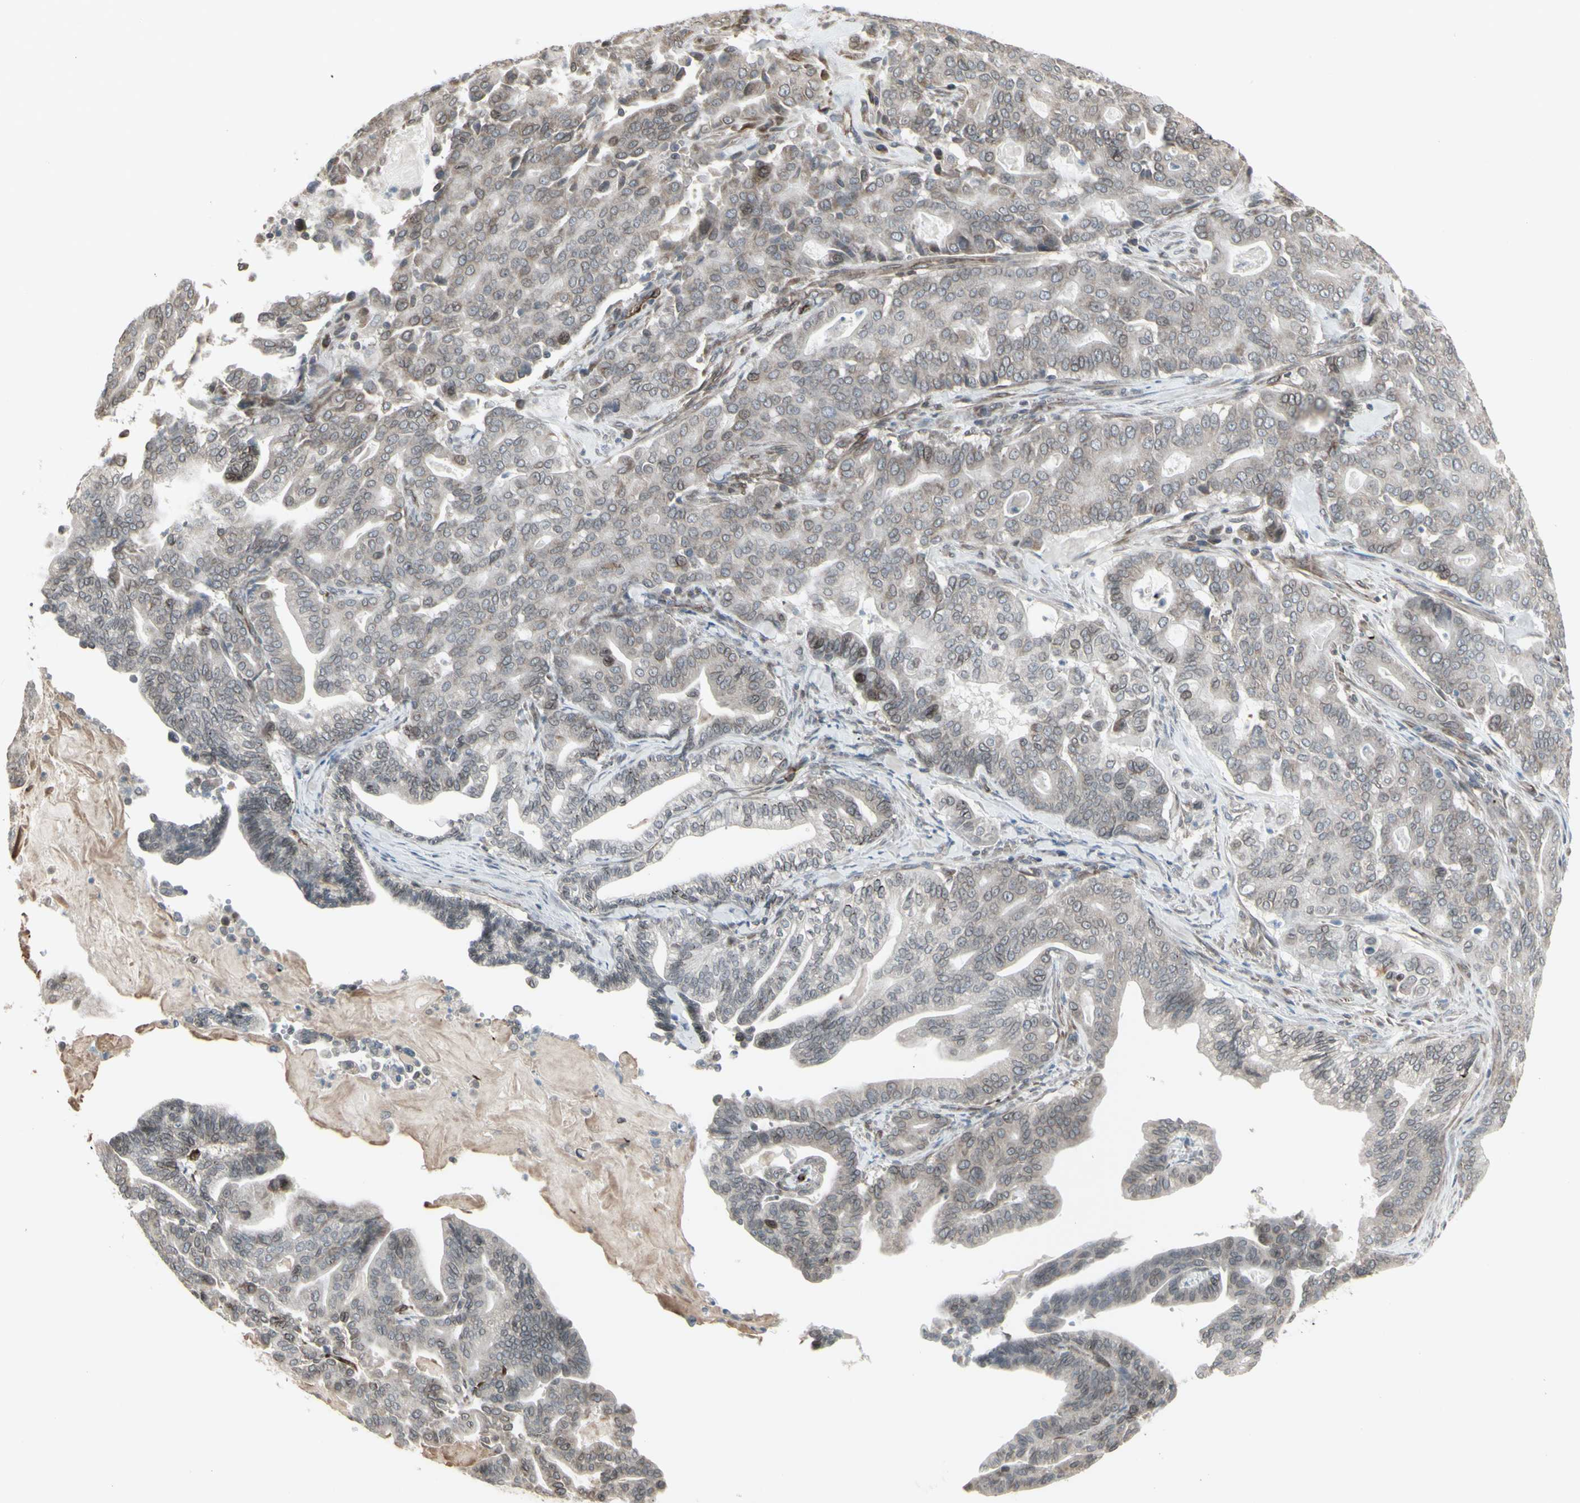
{"staining": {"intensity": "weak", "quantity": ">75%", "location": "cytoplasmic/membranous,nuclear"}, "tissue": "pancreatic cancer", "cell_type": "Tumor cells", "image_type": "cancer", "snomed": [{"axis": "morphology", "description": "Adenocarcinoma, NOS"}, {"axis": "topography", "description": "Pancreas"}], "caption": "Tumor cells demonstrate low levels of weak cytoplasmic/membranous and nuclear expression in approximately >75% of cells in human adenocarcinoma (pancreatic).", "gene": "DTX3L", "patient": {"sex": "male", "age": 63}}